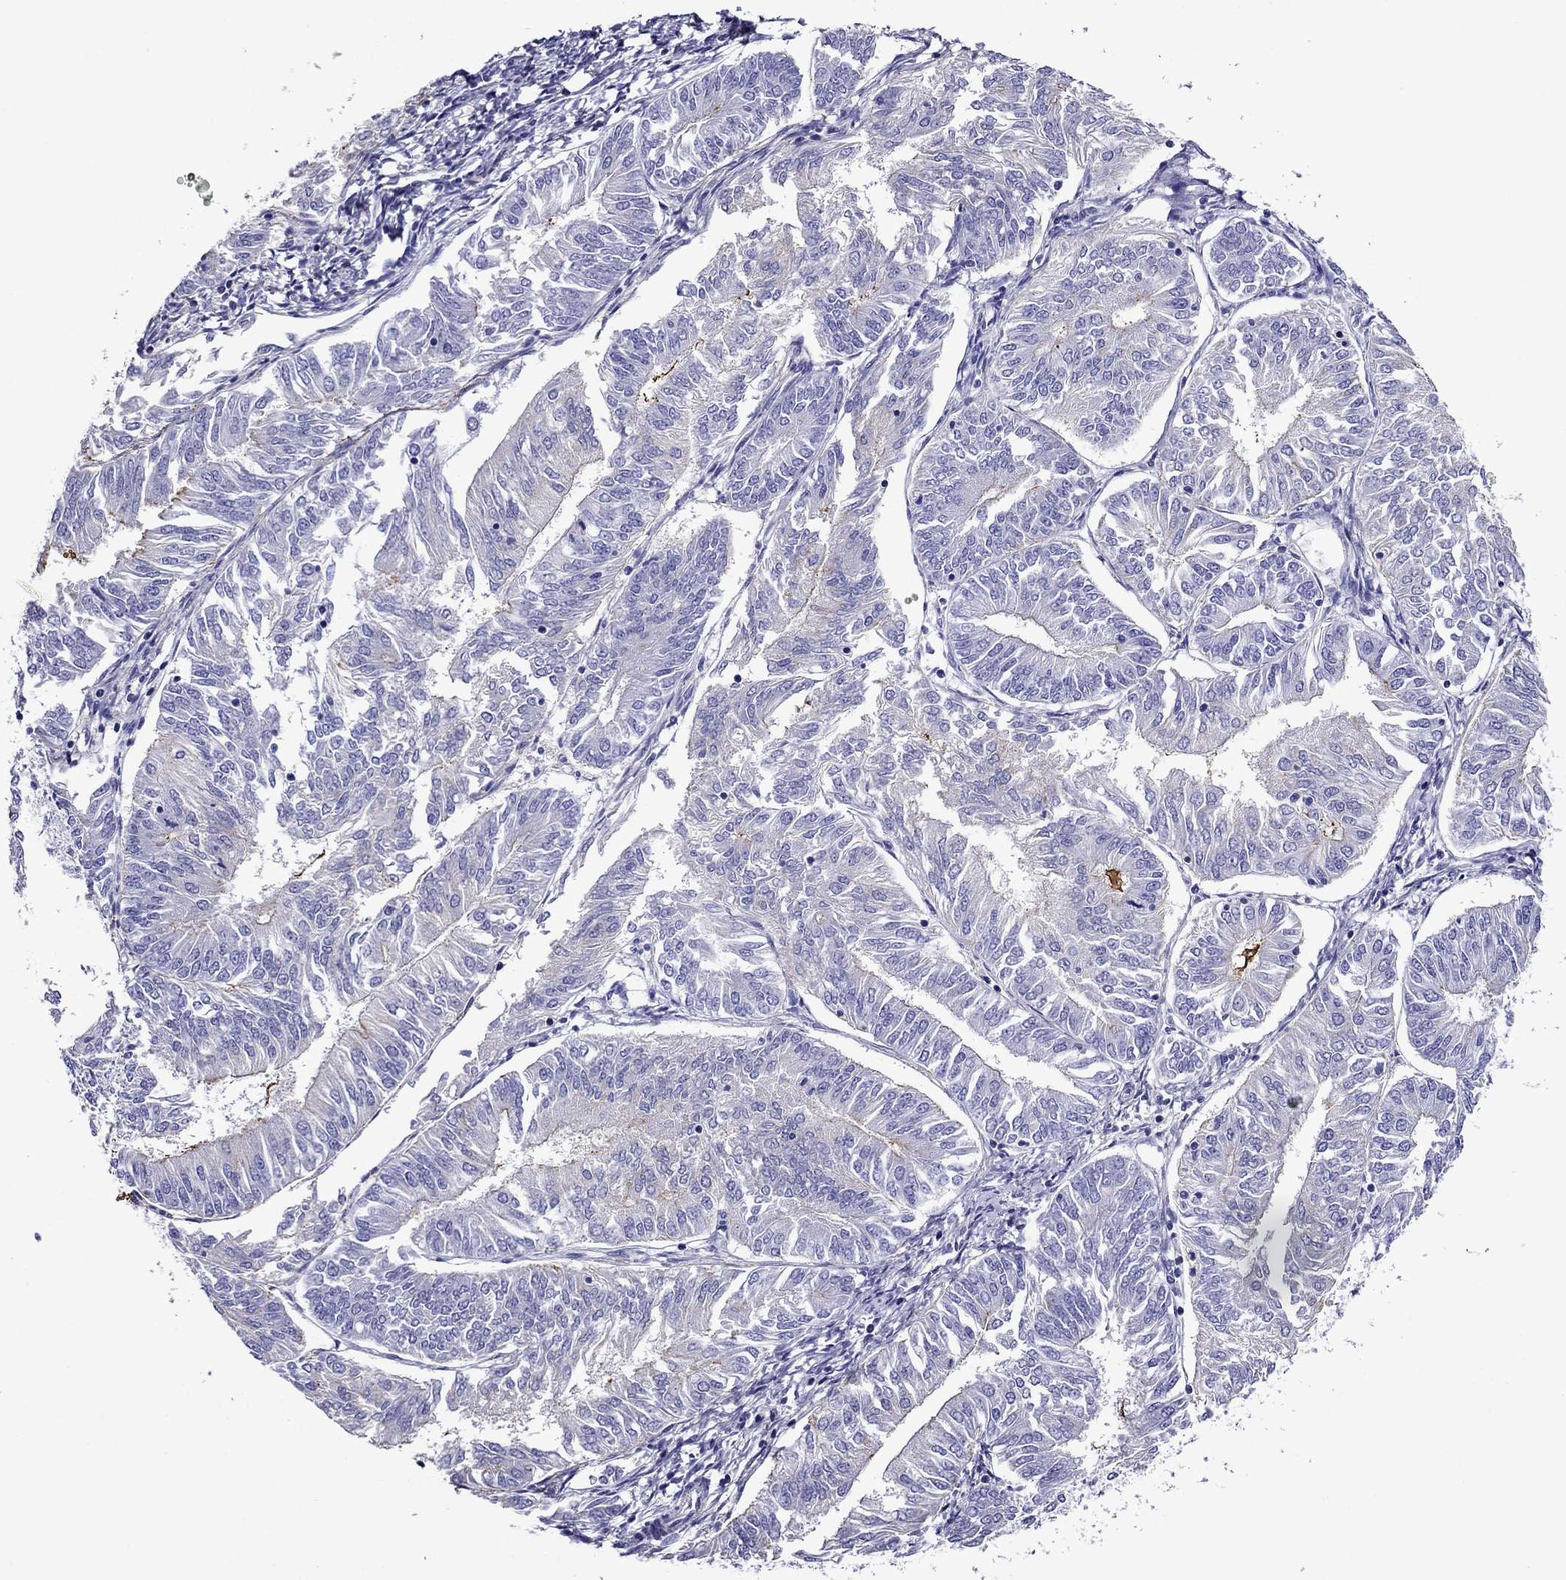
{"staining": {"intensity": "negative", "quantity": "none", "location": "none"}, "tissue": "endometrial cancer", "cell_type": "Tumor cells", "image_type": "cancer", "snomed": [{"axis": "morphology", "description": "Adenocarcinoma, NOS"}, {"axis": "topography", "description": "Endometrium"}], "caption": "High power microscopy photomicrograph of an immunohistochemistry image of endometrial adenocarcinoma, revealing no significant staining in tumor cells.", "gene": "SCG2", "patient": {"sex": "female", "age": 58}}